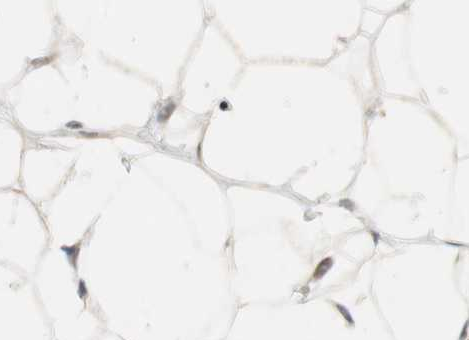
{"staining": {"intensity": "moderate", "quantity": ">75%", "location": "cytoplasmic/membranous,nuclear"}, "tissue": "adipose tissue", "cell_type": "Adipocytes", "image_type": "normal", "snomed": [{"axis": "morphology", "description": "Normal tissue, NOS"}, {"axis": "topography", "description": "Soft tissue"}], "caption": "Adipocytes demonstrate medium levels of moderate cytoplasmic/membranous,nuclear positivity in about >75% of cells in benign adipose tissue.", "gene": "FBXO44", "patient": {"sex": "male", "age": 26}}